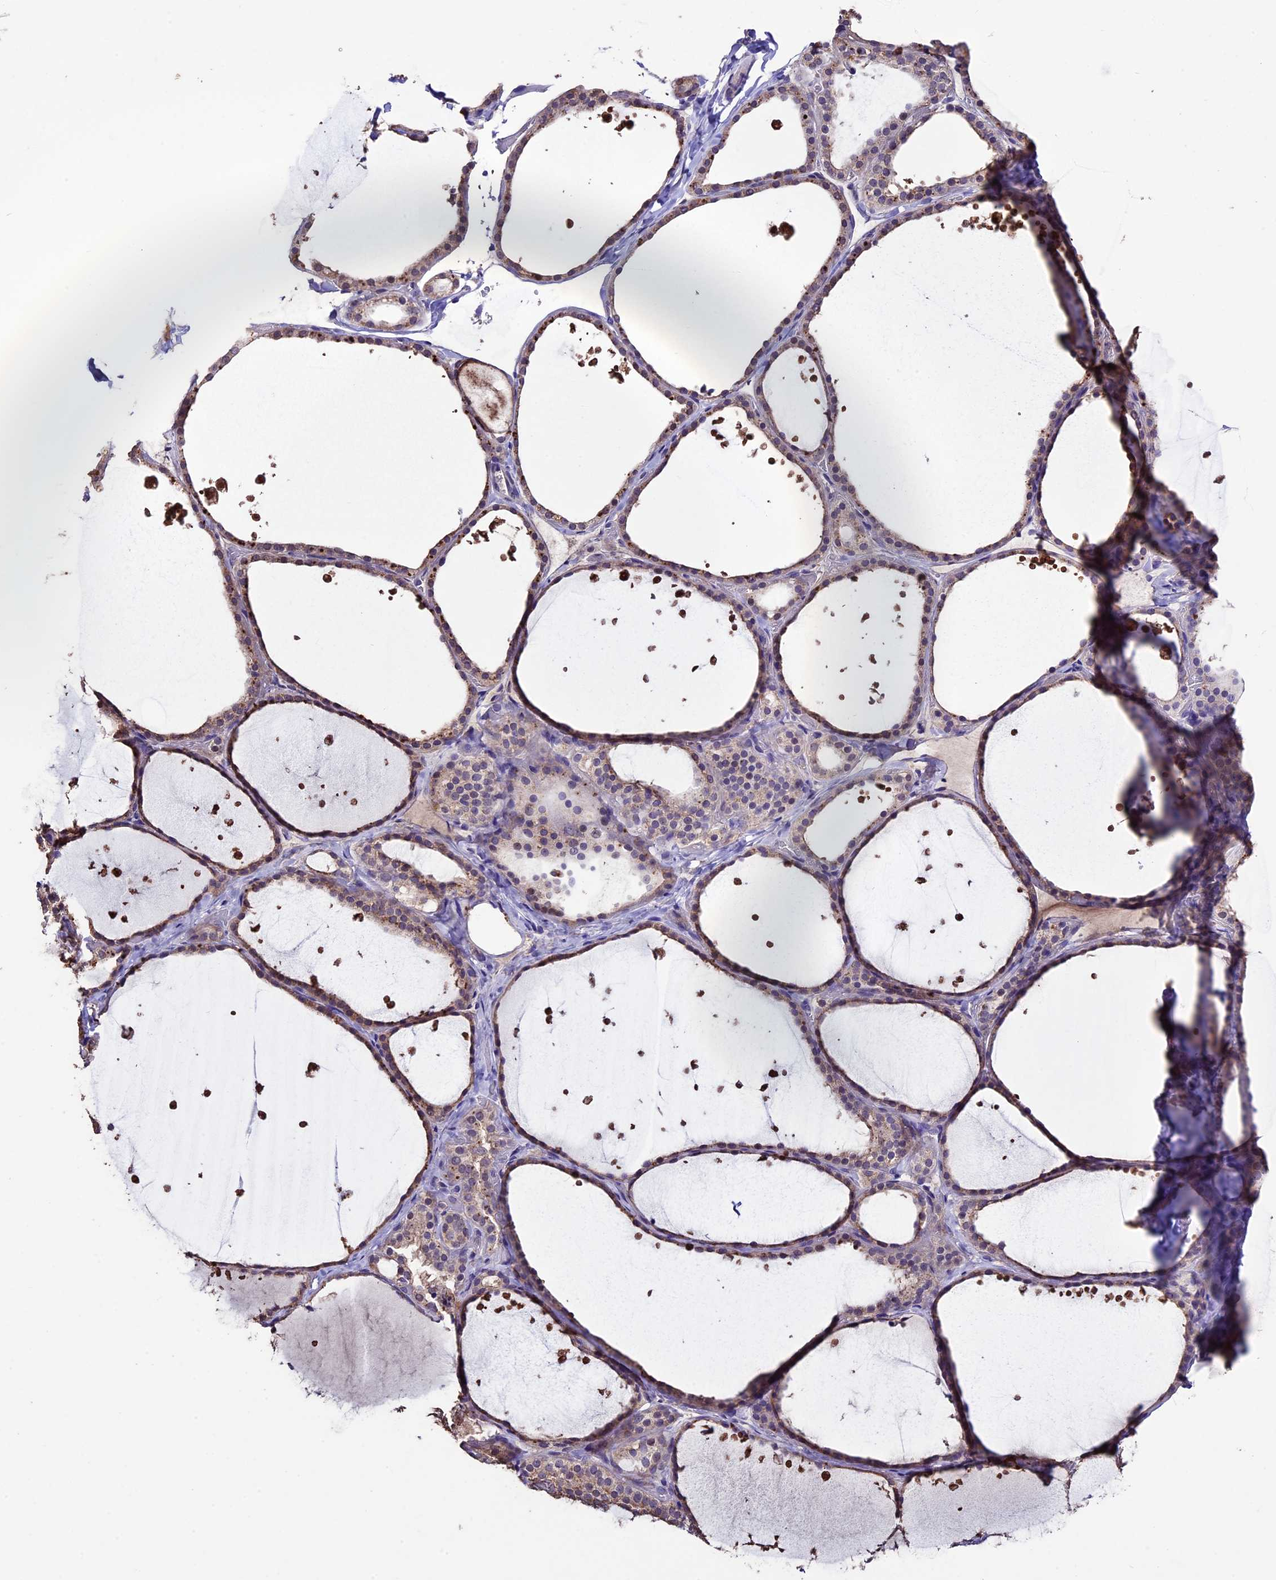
{"staining": {"intensity": "moderate", "quantity": "25%-75%", "location": "cytoplasmic/membranous"}, "tissue": "thyroid gland", "cell_type": "Glandular cells", "image_type": "normal", "snomed": [{"axis": "morphology", "description": "Normal tissue, NOS"}, {"axis": "topography", "description": "Thyroid gland"}], "caption": "Glandular cells reveal moderate cytoplasmic/membranous positivity in about 25%-75% of cells in unremarkable thyroid gland. The staining was performed using DAB (3,3'-diaminobenzidine) to visualize the protein expression in brown, while the nuclei were stained in blue with hematoxylin (Magnification: 20x).", "gene": "DIS3L", "patient": {"sex": "female", "age": 44}}